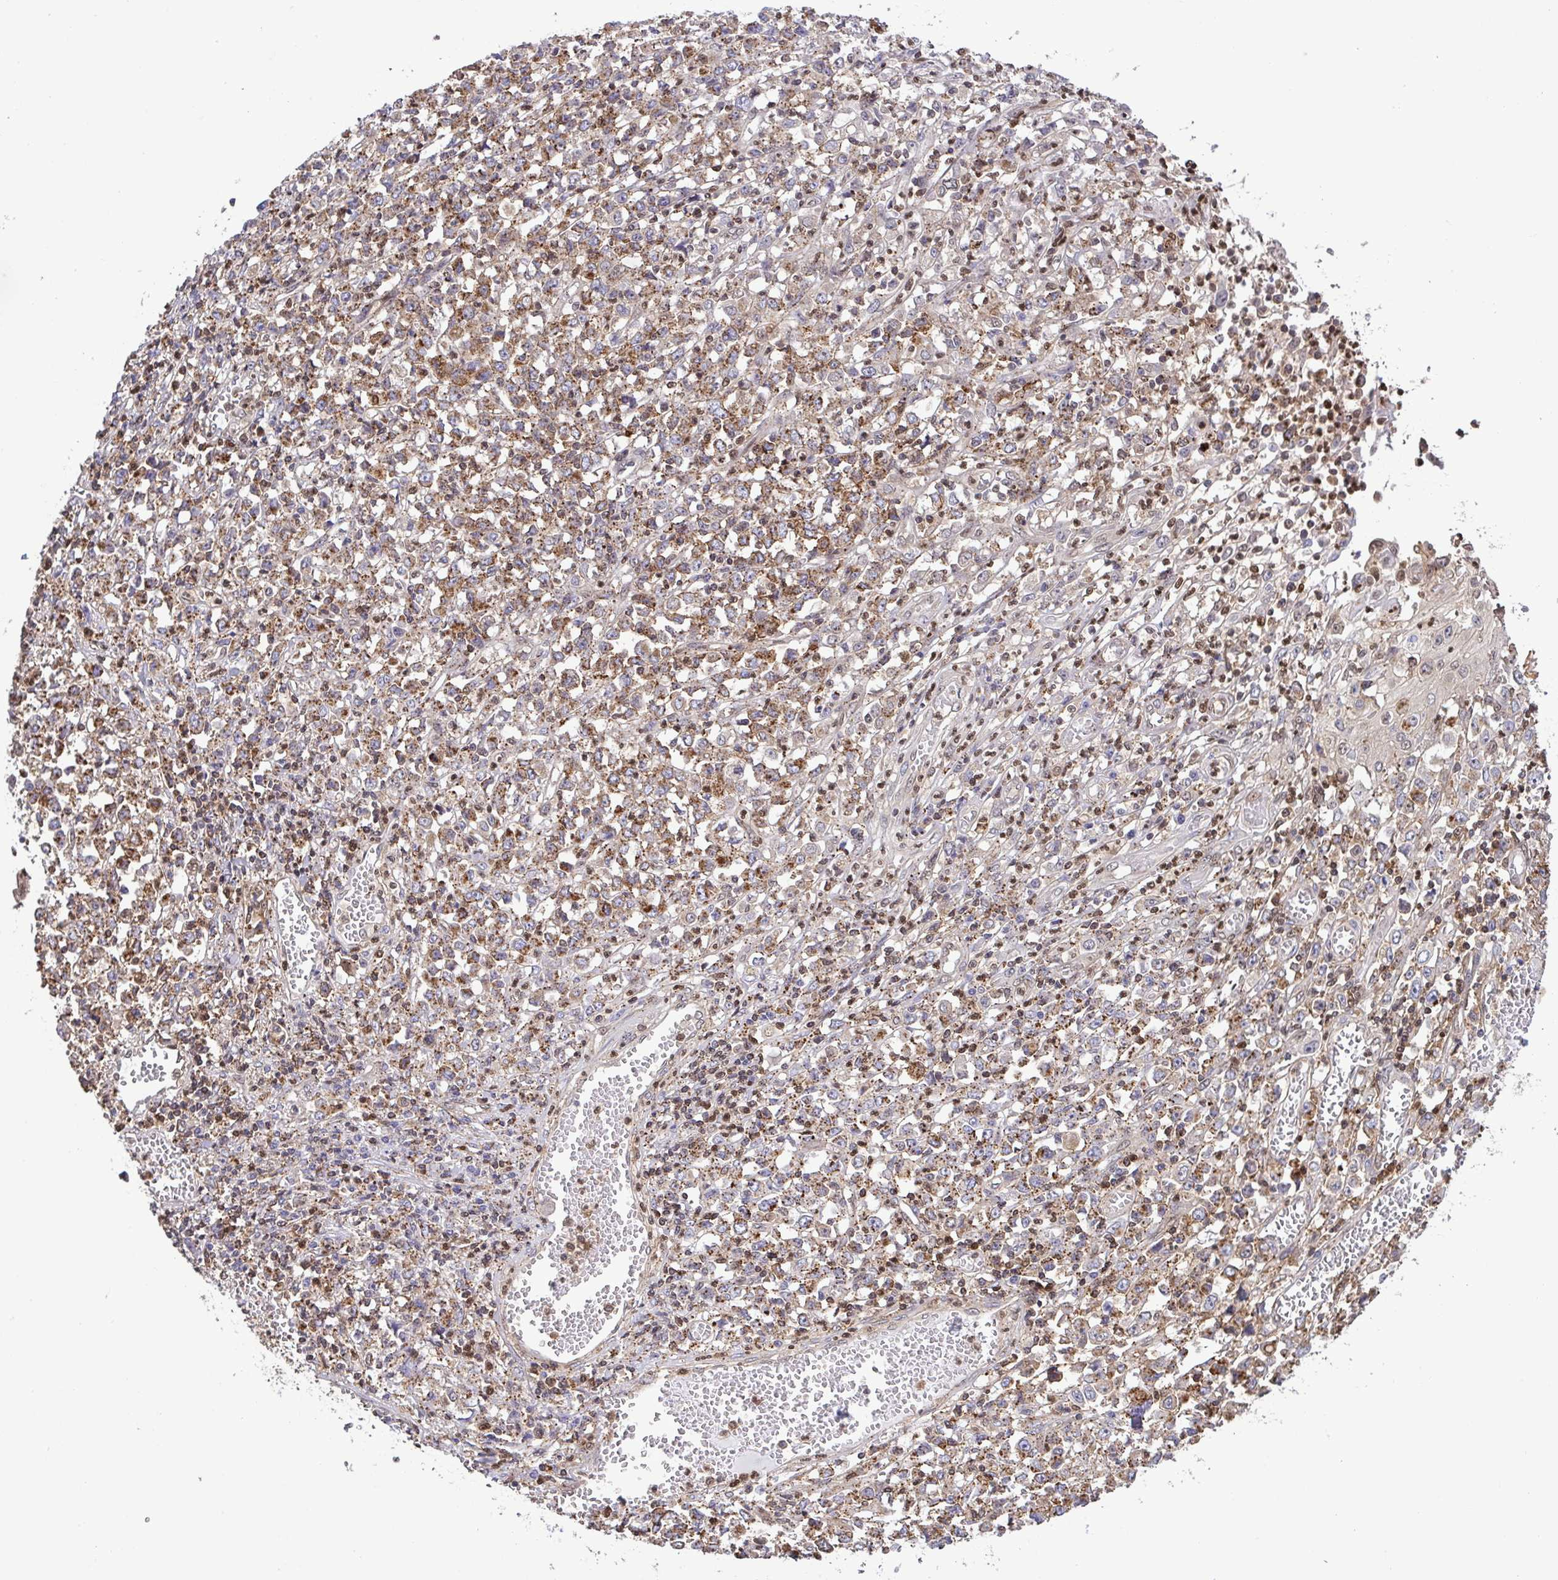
{"staining": {"intensity": "moderate", "quantity": ">75%", "location": "cytoplasmic/membranous"}, "tissue": "stomach cancer", "cell_type": "Tumor cells", "image_type": "cancer", "snomed": [{"axis": "morphology", "description": "Adenocarcinoma, NOS"}, {"axis": "topography", "description": "Stomach, upper"}], "caption": "Protein staining exhibits moderate cytoplasmic/membranous staining in approximately >75% of tumor cells in stomach cancer.", "gene": "CHMP1B", "patient": {"sex": "male", "age": 70}}